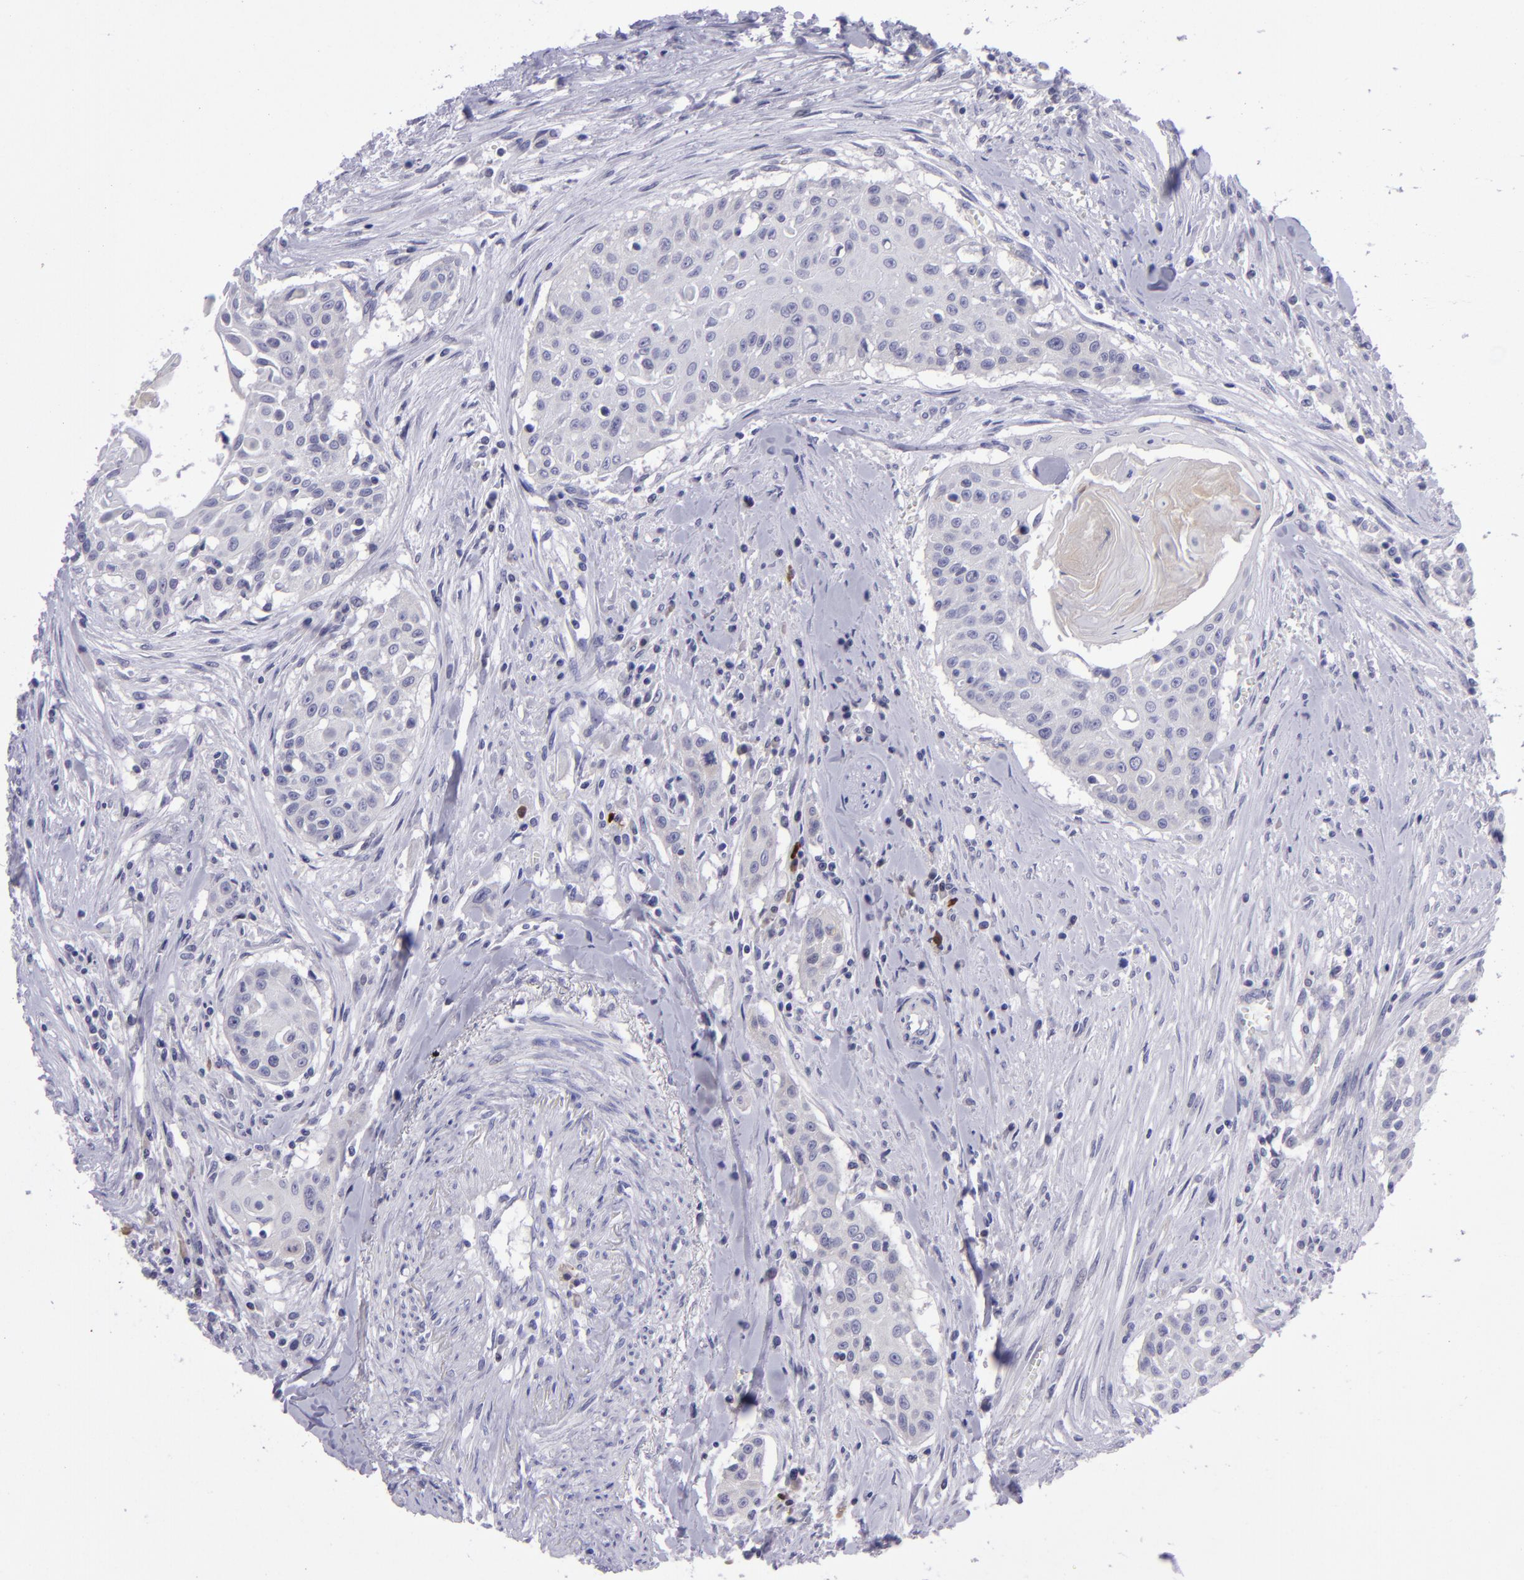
{"staining": {"intensity": "negative", "quantity": "none", "location": "none"}, "tissue": "head and neck cancer", "cell_type": "Tumor cells", "image_type": "cancer", "snomed": [{"axis": "morphology", "description": "Squamous cell carcinoma, NOS"}, {"axis": "morphology", "description": "Squamous cell carcinoma, metastatic, NOS"}, {"axis": "topography", "description": "Lymph node"}, {"axis": "topography", "description": "Salivary gland"}, {"axis": "topography", "description": "Head-Neck"}], "caption": "Immunohistochemistry (IHC) histopathology image of human head and neck cancer stained for a protein (brown), which exhibits no expression in tumor cells.", "gene": "POU2F2", "patient": {"sex": "female", "age": 74}}